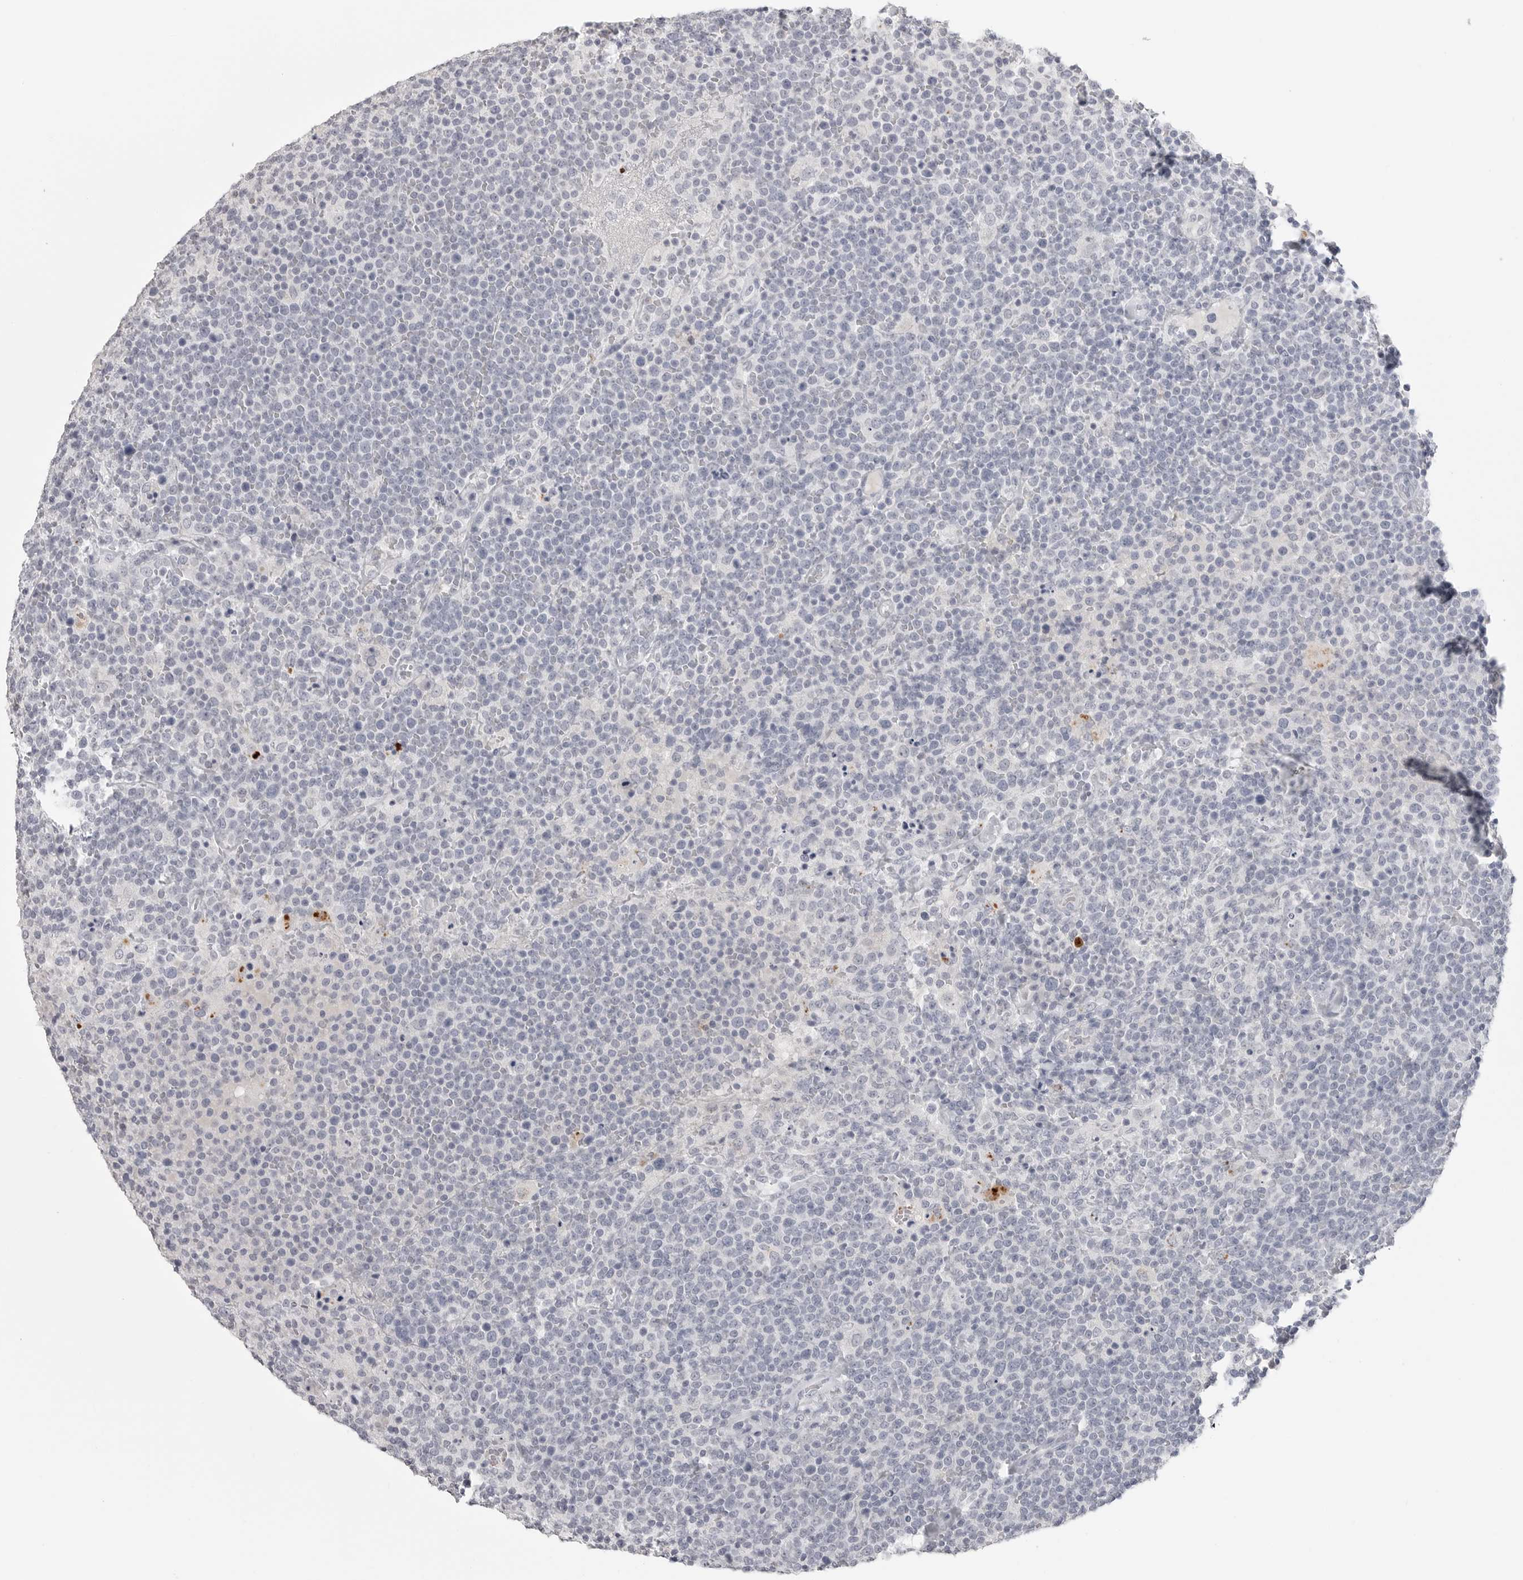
{"staining": {"intensity": "negative", "quantity": "none", "location": "none"}, "tissue": "lymphoma", "cell_type": "Tumor cells", "image_type": "cancer", "snomed": [{"axis": "morphology", "description": "Malignant lymphoma, non-Hodgkin's type, High grade"}, {"axis": "topography", "description": "Lymph node"}], "caption": "Immunohistochemistry (IHC) of lymphoma exhibits no expression in tumor cells. Nuclei are stained in blue.", "gene": "PRSS1", "patient": {"sex": "male", "age": 61}}